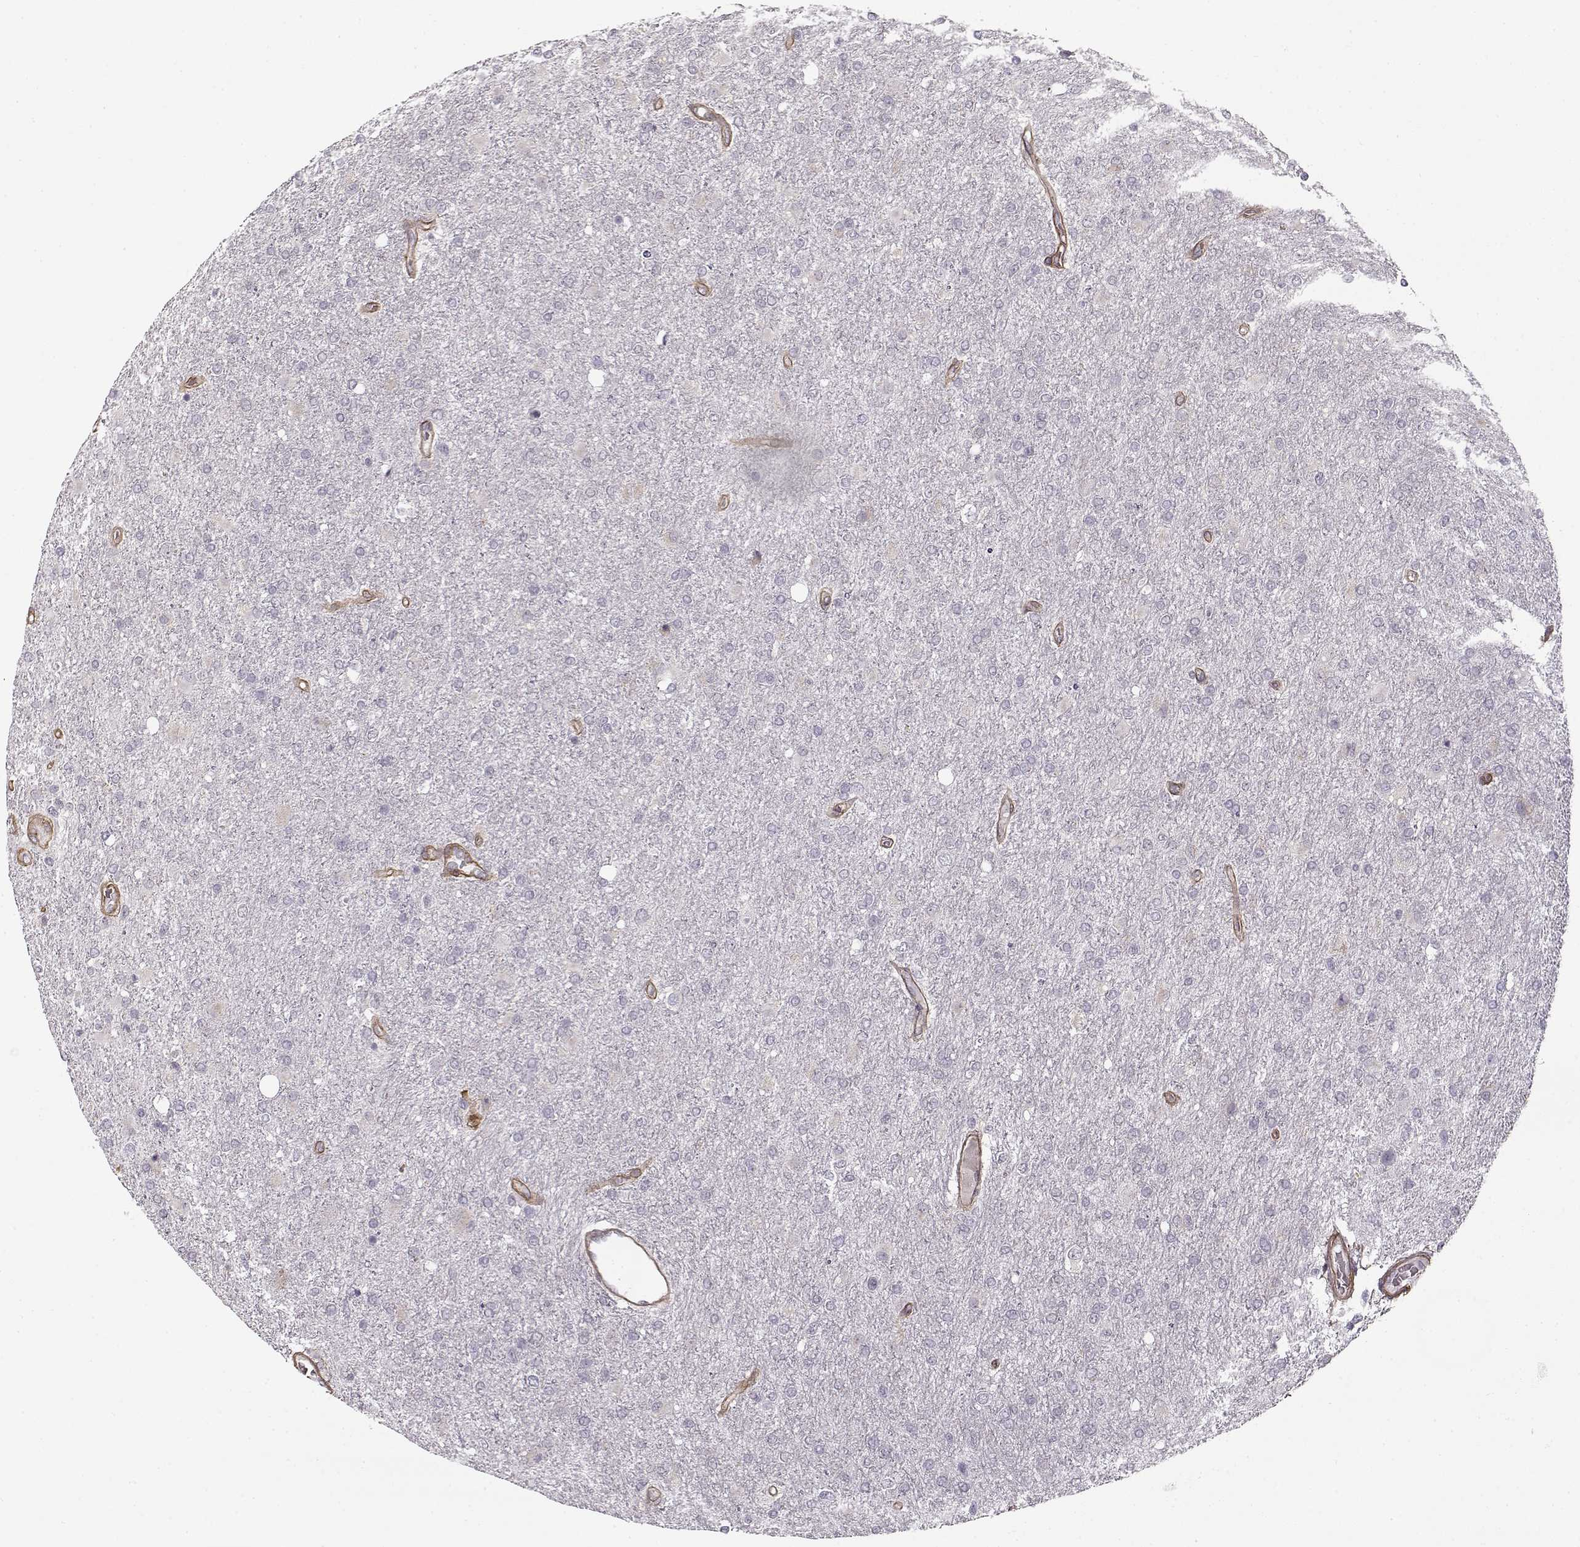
{"staining": {"intensity": "negative", "quantity": "none", "location": "none"}, "tissue": "glioma", "cell_type": "Tumor cells", "image_type": "cancer", "snomed": [{"axis": "morphology", "description": "Glioma, malignant, High grade"}, {"axis": "topography", "description": "Cerebral cortex"}], "caption": "A photomicrograph of human malignant high-grade glioma is negative for staining in tumor cells.", "gene": "LAMB2", "patient": {"sex": "male", "age": 70}}